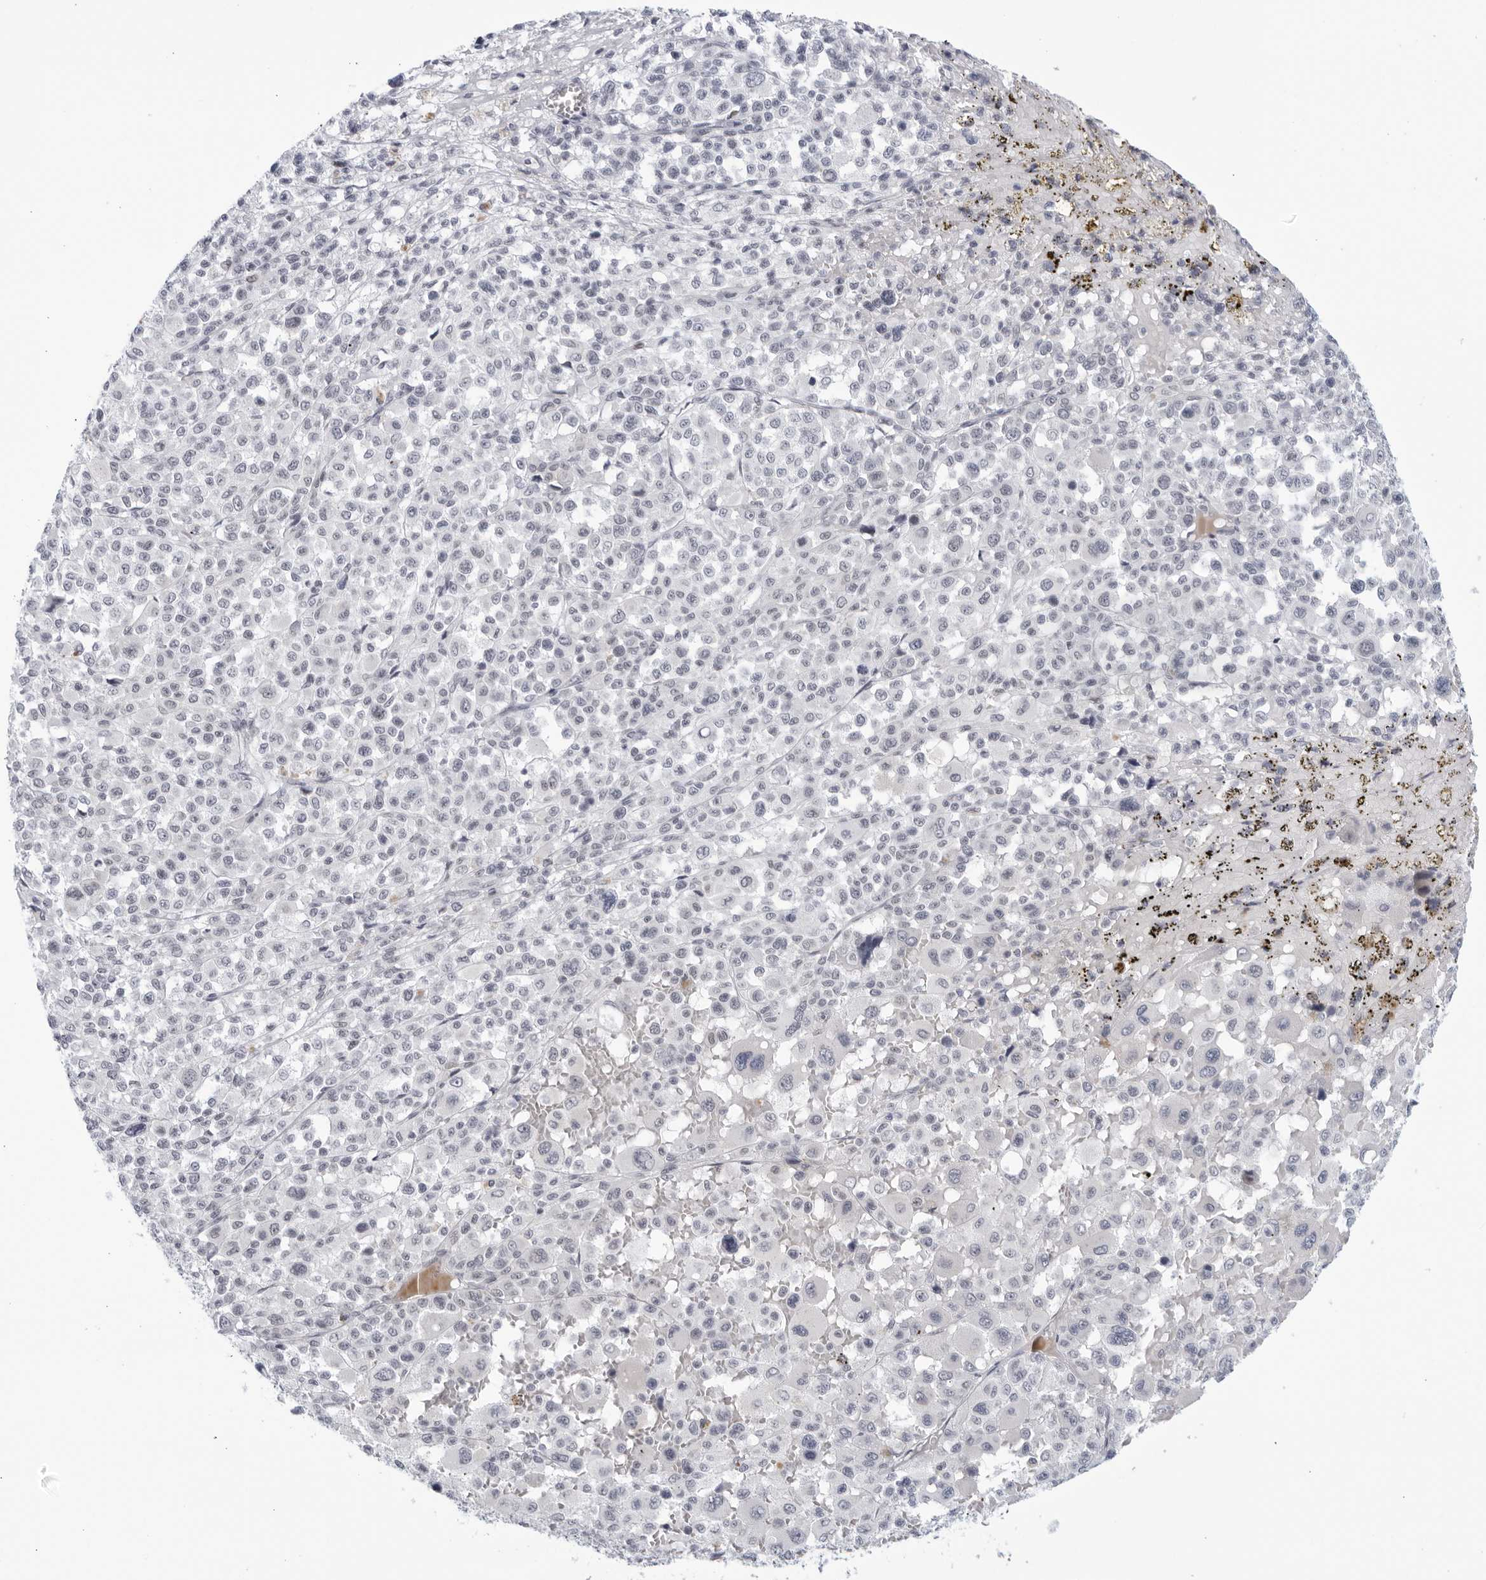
{"staining": {"intensity": "negative", "quantity": "none", "location": "none"}, "tissue": "melanoma", "cell_type": "Tumor cells", "image_type": "cancer", "snomed": [{"axis": "morphology", "description": "Malignant melanoma, Metastatic site"}, {"axis": "topography", "description": "Skin"}], "caption": "Immunohistochemistry (IHC) of melanoma shows no expression in tumor cells. (Immunohistochemistry (IHC), brightfield microscopy, high magnification).", "gene": "WDTC1", "patient": {"sex": "female", "age": 74}}